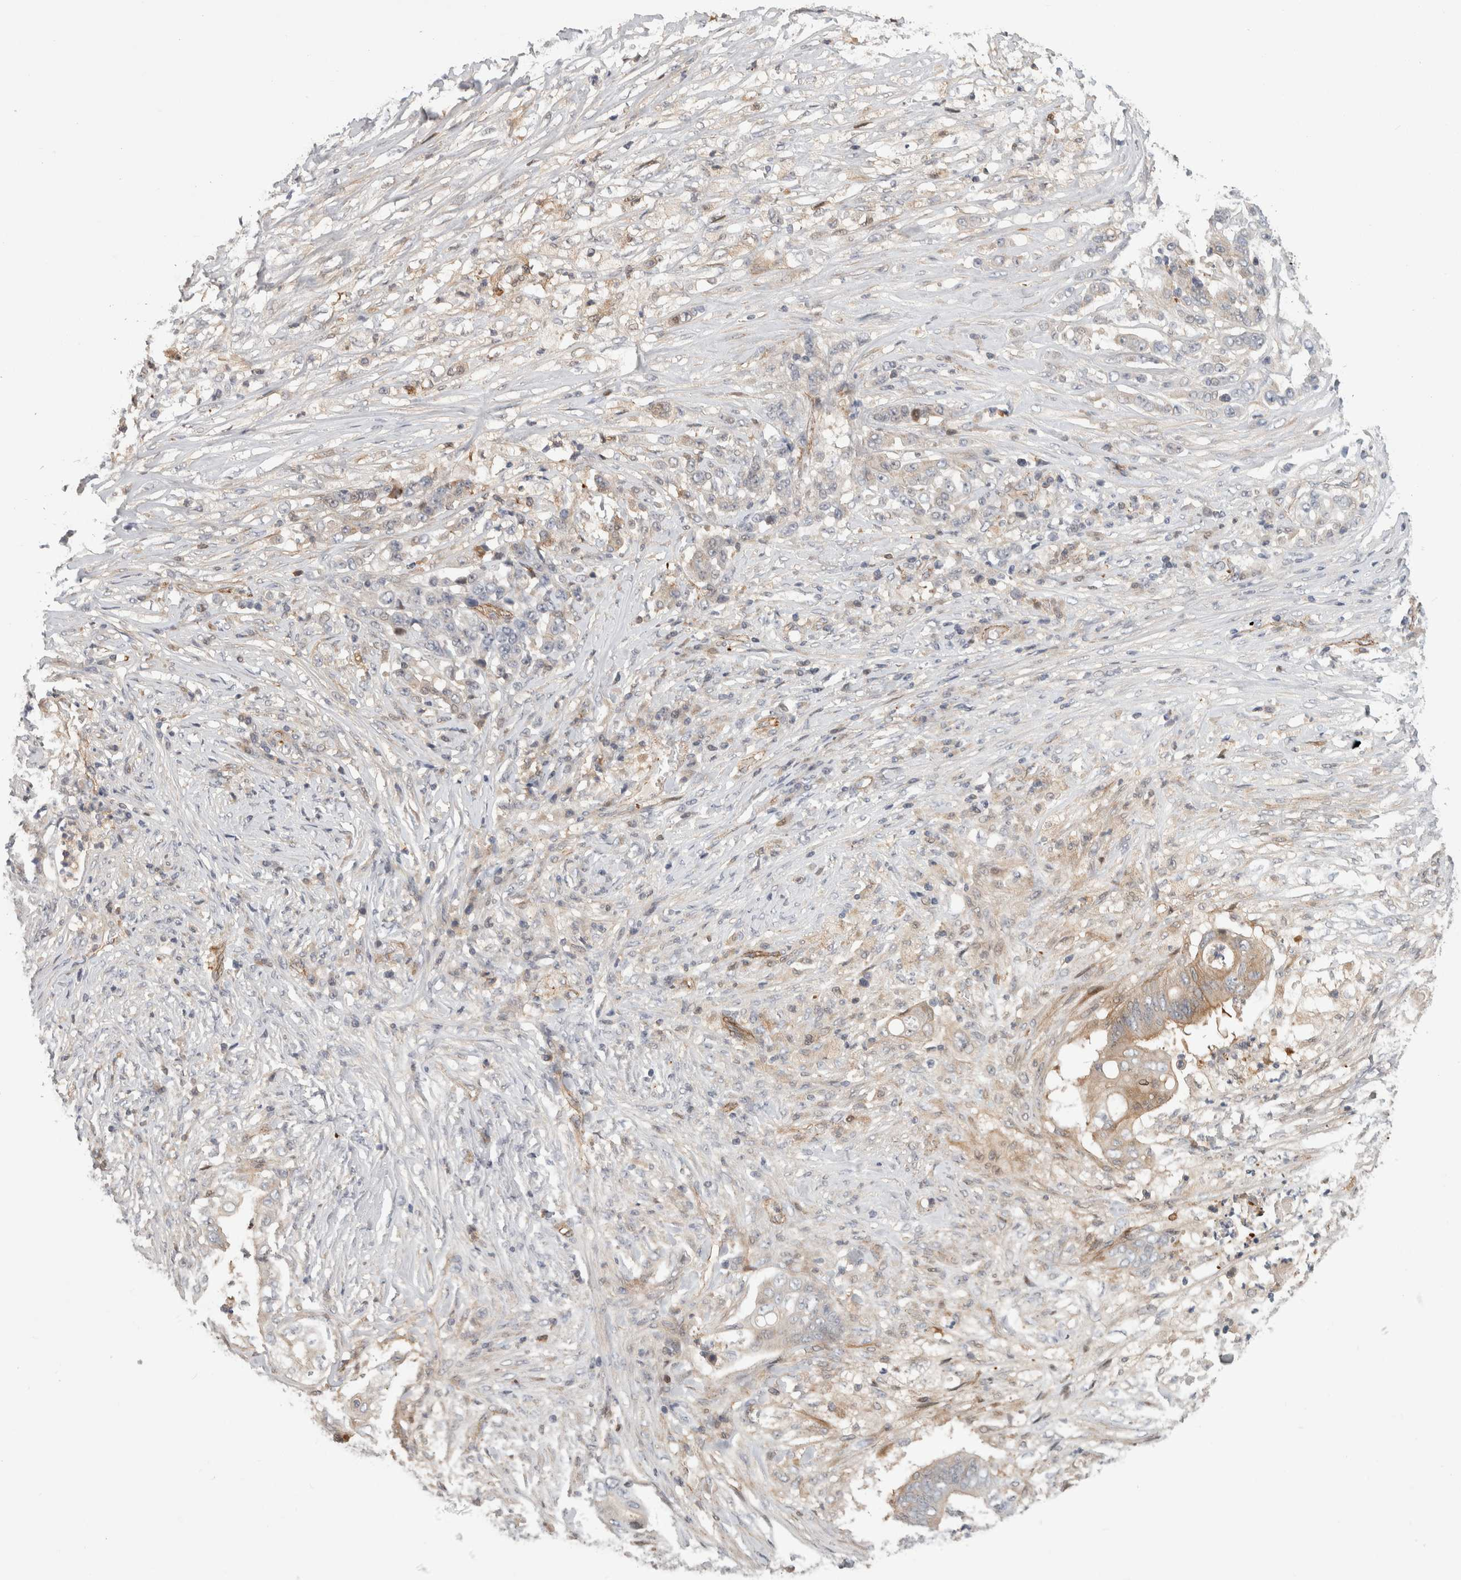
{"staining": {"intensity": "weak", "quantity": "<25%", "location": "cytoplasmic/membranous"}, "tissue": "stomach cancer", "cell_type": "Tumor cells", "image_type": "cancer", "snomed": [{"axis": "morphology", "description": "Adenocarcinoma, NOS"}, {"axis": "topography", "description": "Stomach"}], "caption": "Stomach adenocarcinoma was stained to show a protein in brown. There is no significant expression in tumor cells. Nuclei are stained in blue.", "gene": "ZNF862", "patient": {"sex": "female", "age": 73}}